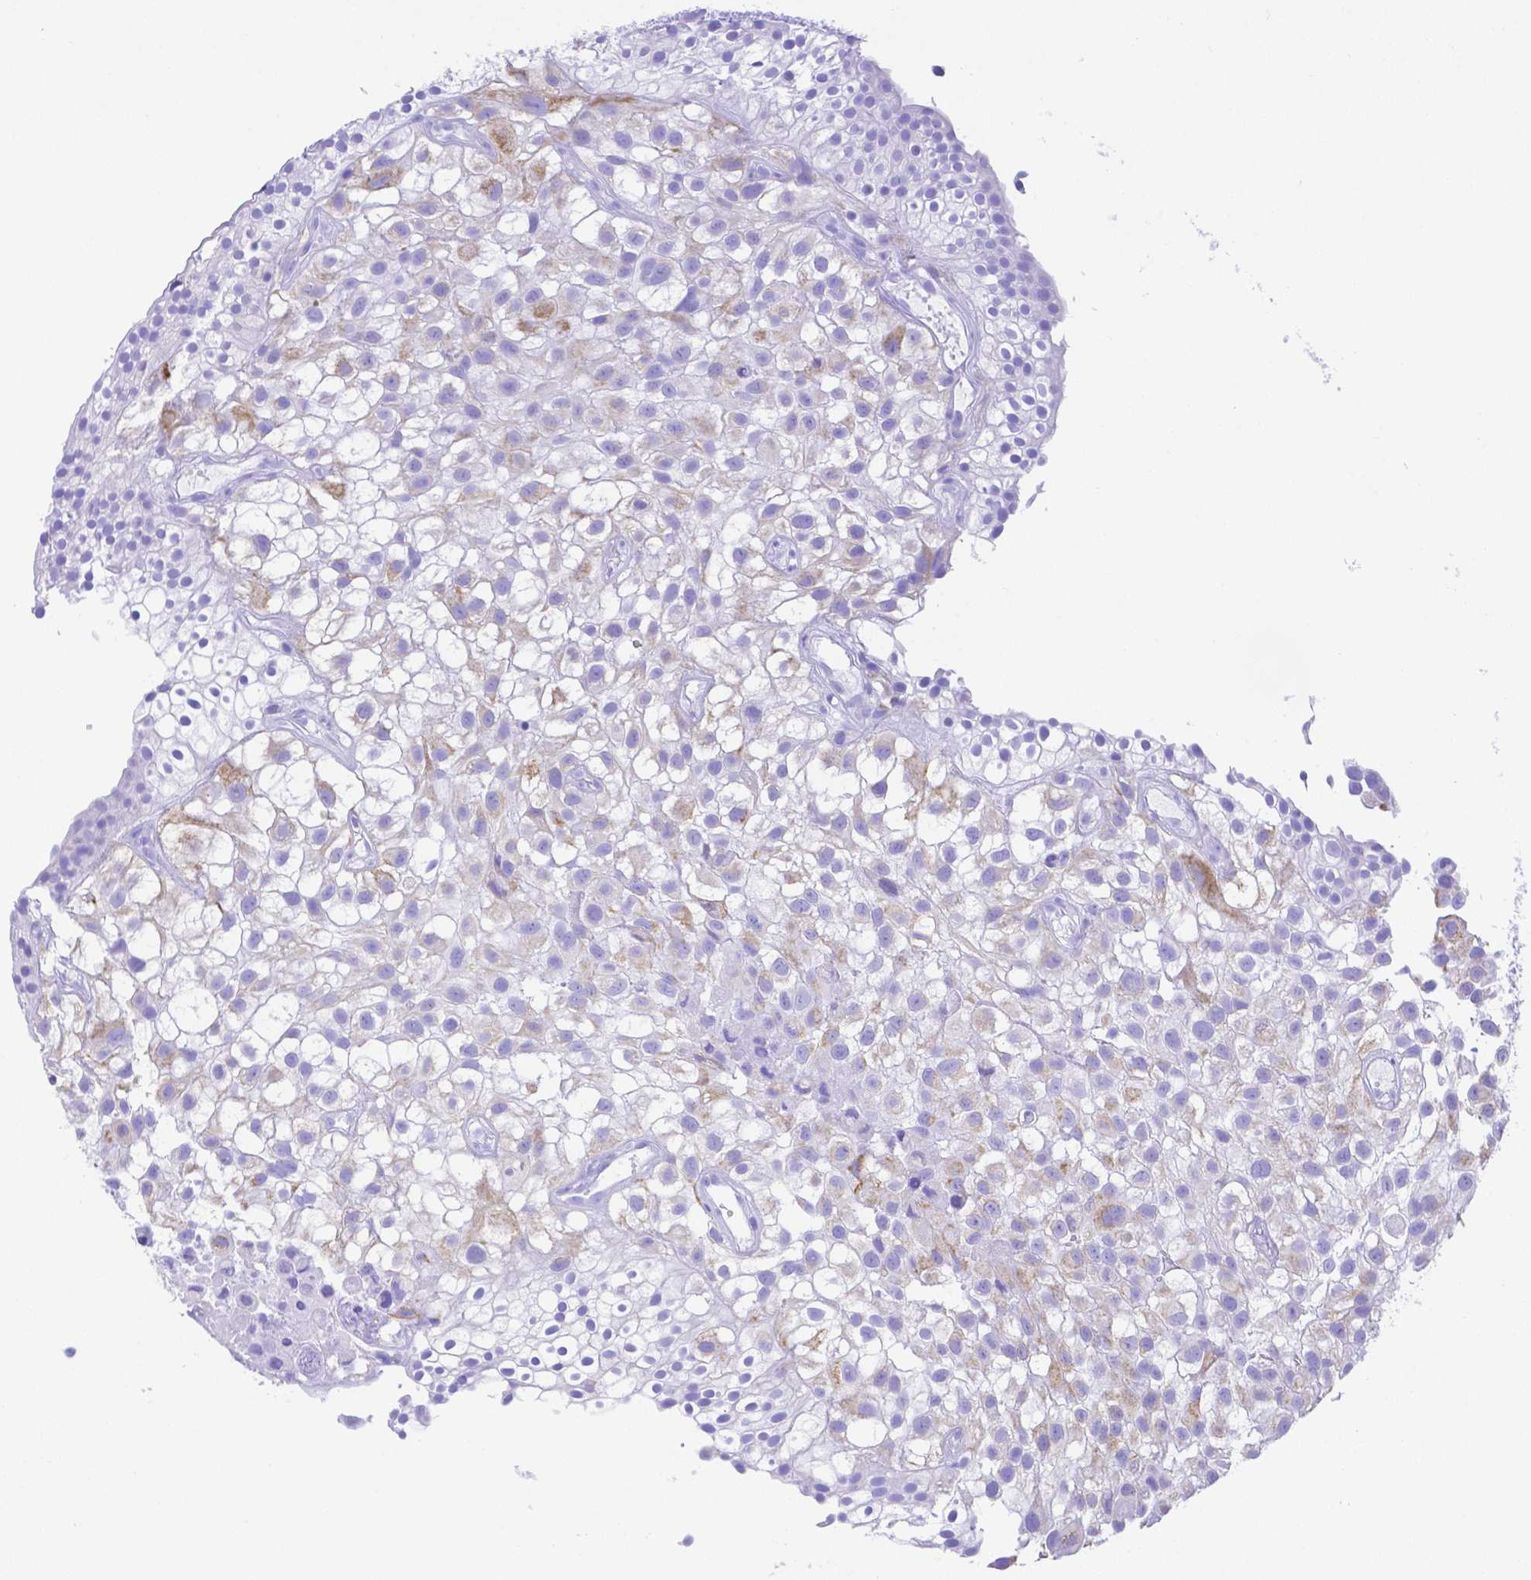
{"staining": {"intensity": "negative", "quantity": "none", "location": "none"}, "tissue": "urothelial cancer", "cell_type": "Tumor cells", "image_type": "cancer", "snomed": [{"axis": "morphology", "description": "Urothelial carcinoma, High grade"}, {"axis": "topography", "description": "Urinary bladder"}], "caption": "DAB immunohistochemical staining of urothelial carcinoma (high-grade) reveals no significant positivity in tumor cells. Brightfield microscopy of immunohistochemistry stained with DAB (3,3'-diaminobenzidine) (brown) and hematoxylin (blue), captured at high magnification.", "gene": "SMR3A", "patient": {"sex": "male", "age": 56}}